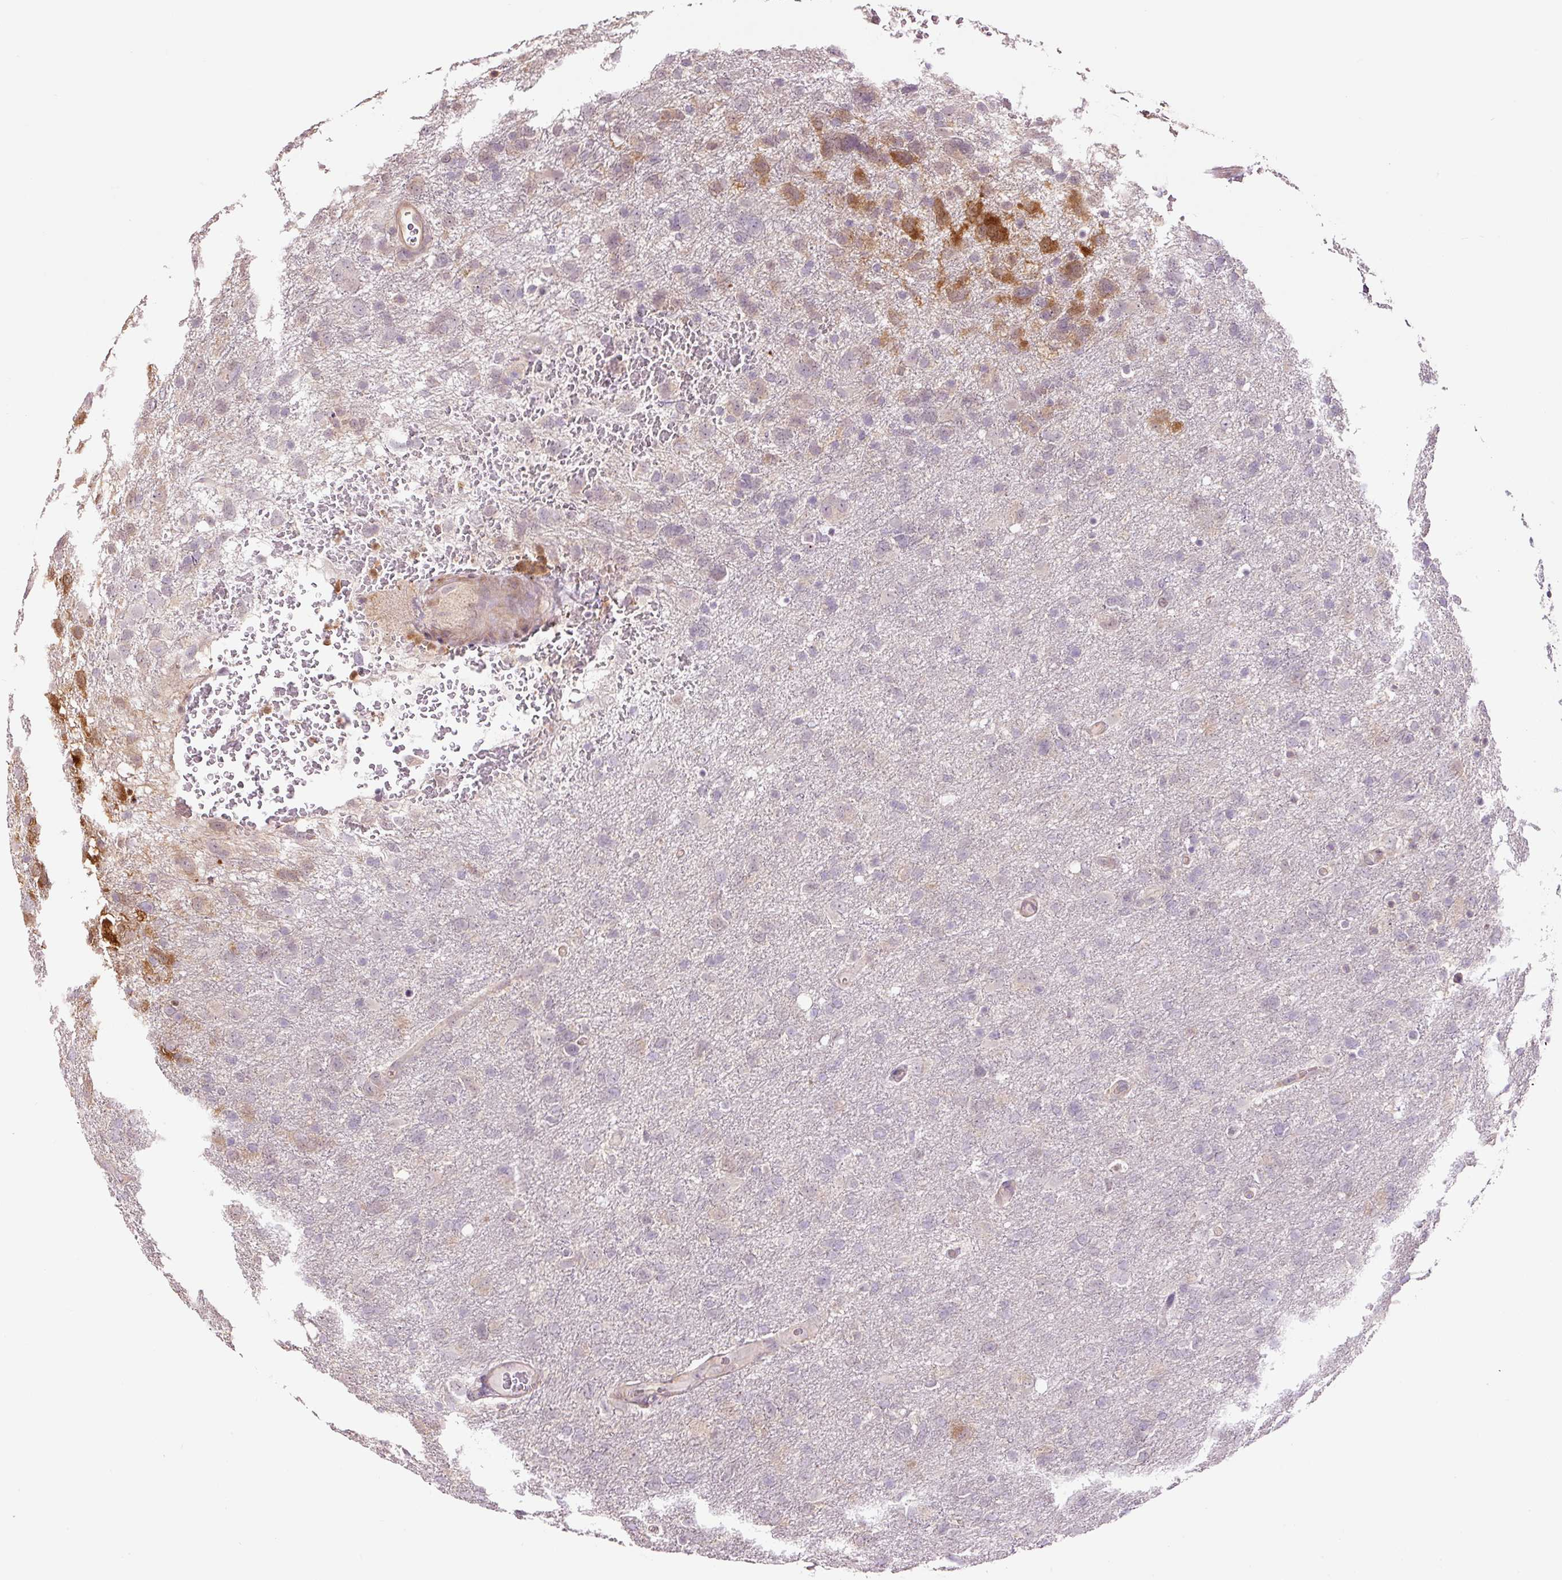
{"staining": {"intensity": "moderate", "quantity": "<25%", "location": "cytoplasmic/membranous"}, "tissue": "glioma", "cell_type": "Tumor cells", "image_type": "cancer", "snomed": [{"axis": "morphology", "description": "Glioma, malignant, High grade"}, {"axis": "topography", "description": "Brain"}], "caption": "DAB (3,3'-diaminobenzidine) immunohistochemical staining of malignant glioma (high-grade) shows moderate cytoplasmic/membranous protein expression in about <25% of tumor cells.", "gene": "FBXL14", "patient": {"sex": "male", "age": 61}}